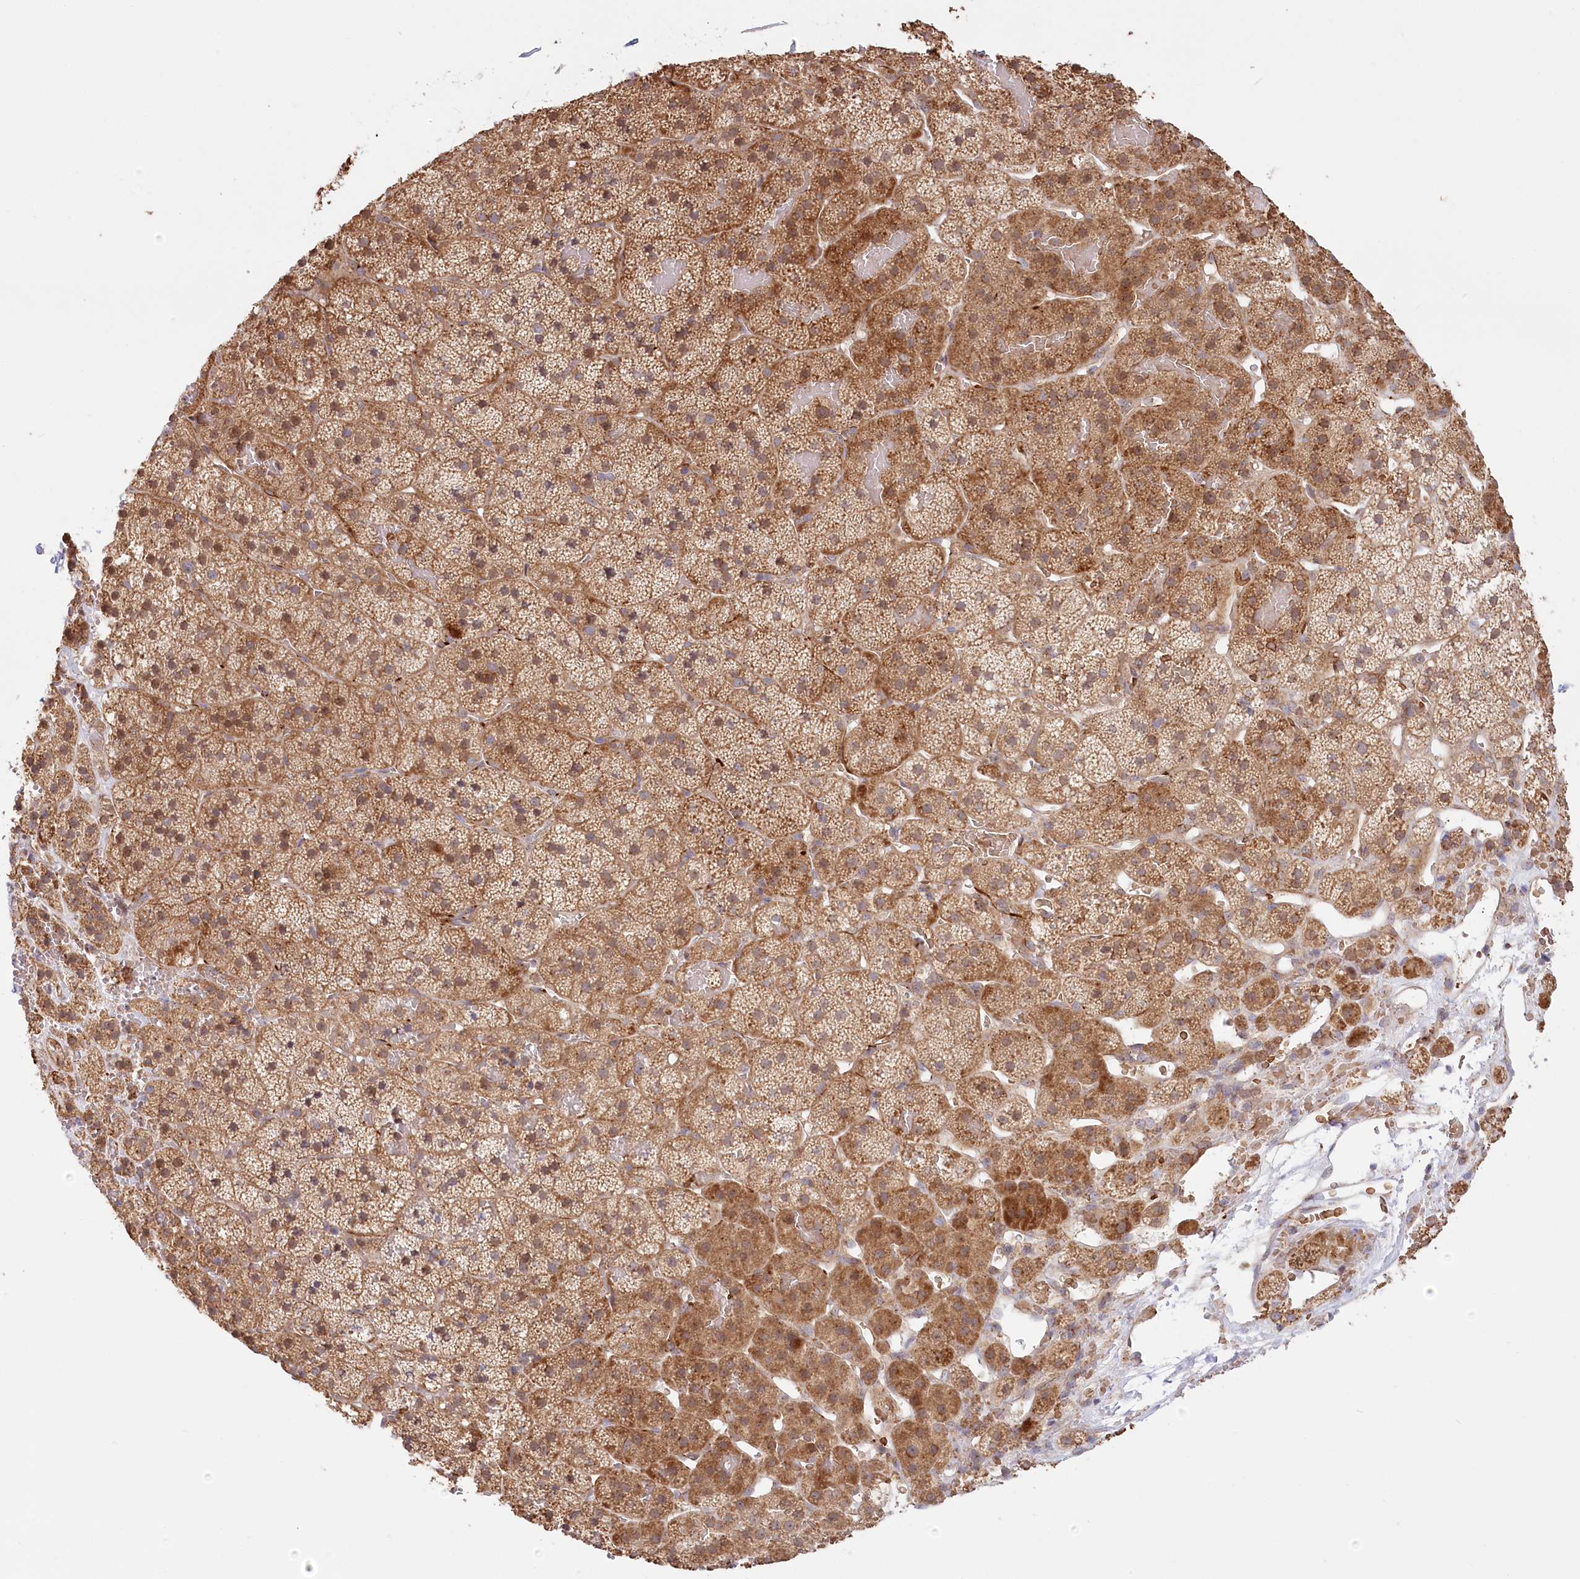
{"staining": {"intensity": "moderate", "quantity": ">75%", "location": "cytoplasmic/membranous"}, "tissue": "adrenal gland", "cell_type": "Glandular cells", "image_type": "normal", "snomed": [{"axis": "morphology", "description": "Normal tissue, NOS"}, {"axis": "topography", "description": "Adrenal gland"}], "caption": "Moderate cytoplasmic/membranous positivity is identified in approximately >75% of glandular cells in unremarkable adrenal gland.", "gene": "COMMD3", "patient": {"sex": "female", "age": 44}}